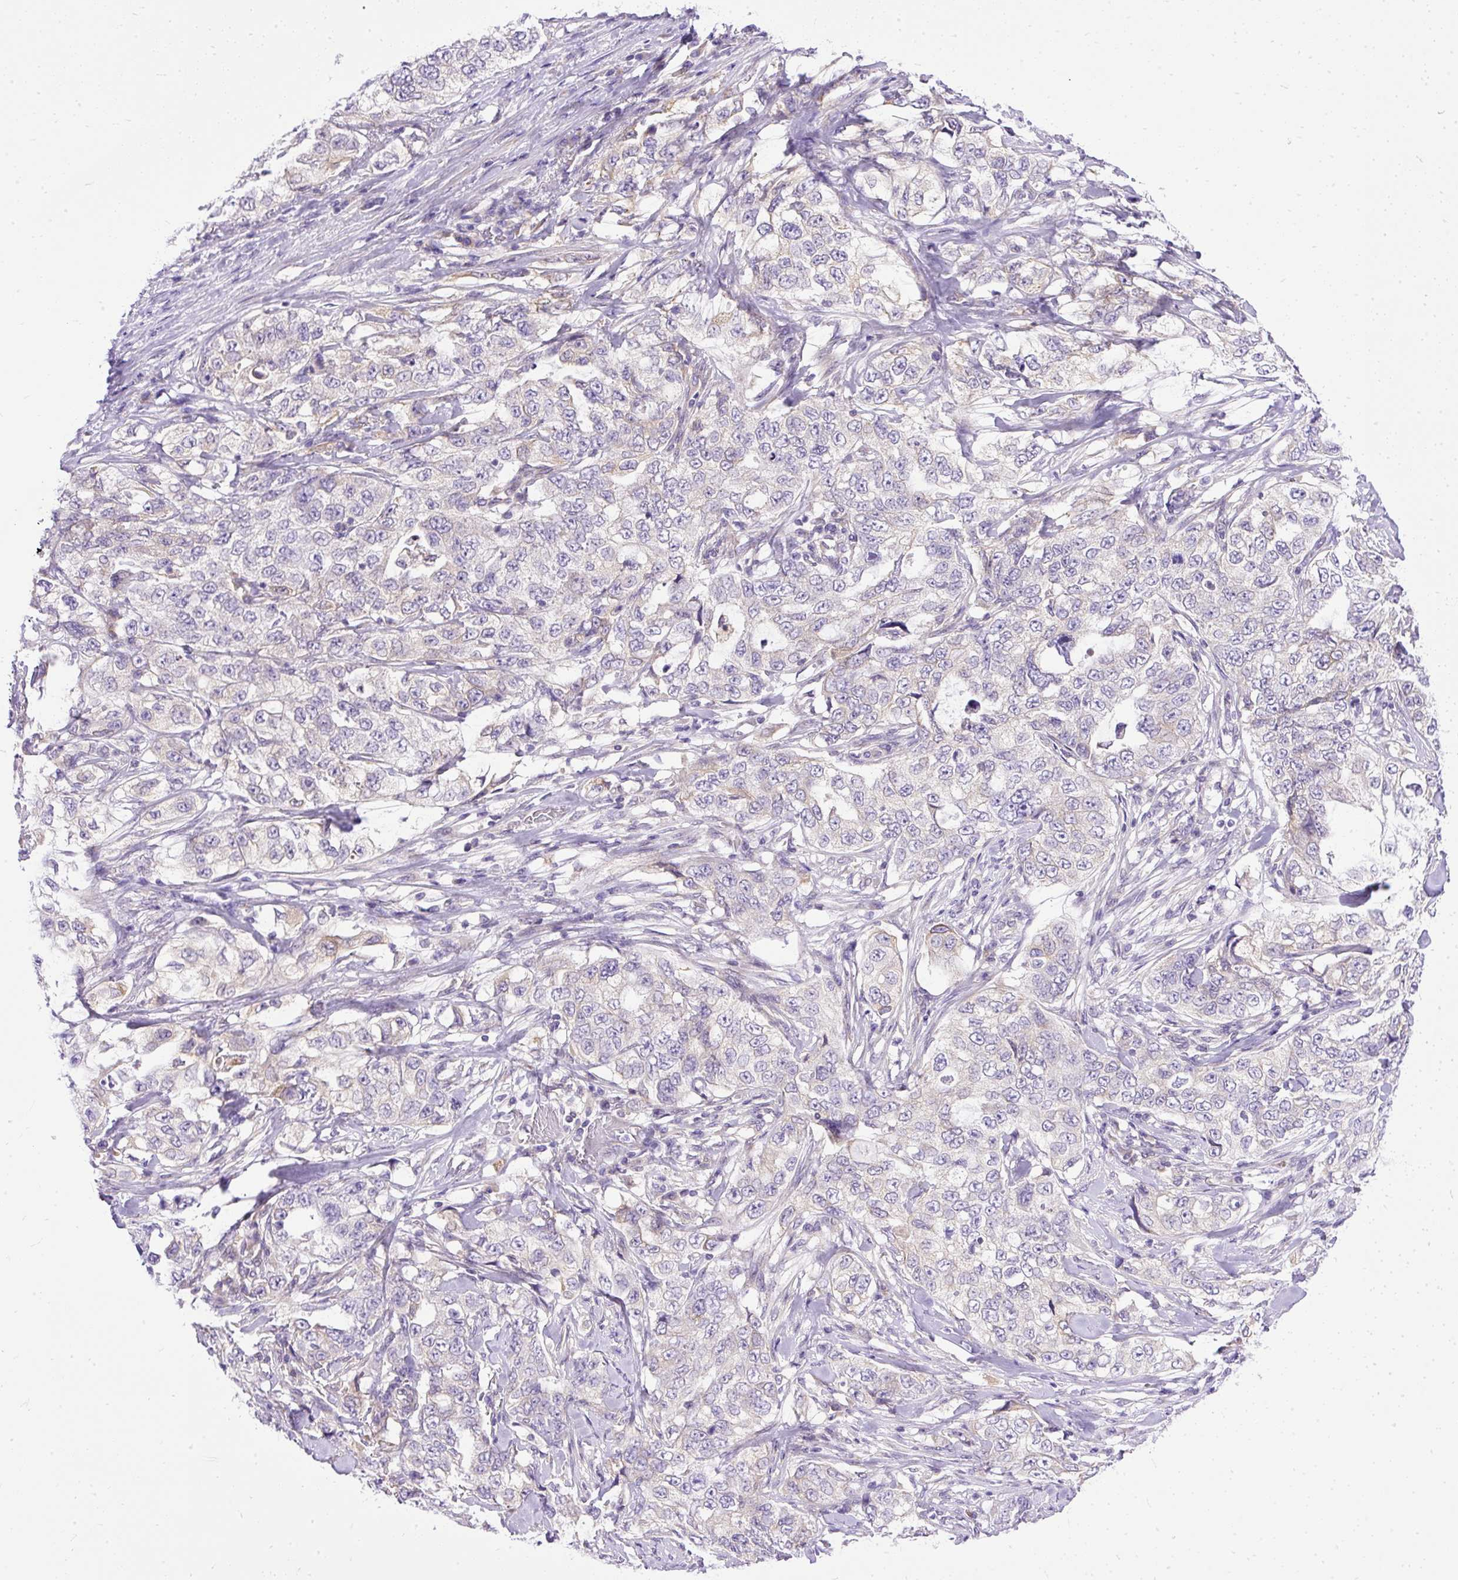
{"staining": {"intensity": "strong", "quantity": "<25%", "location": "cytoplasmic/membranous"}, "tissue": "lung cancer", "cell_type": "Tumor cells", "image_type": "cancer", "snomed": [{"axis": "morphology", "description": "Adenocarcinoma, NOS"}, {"axis": "topography", "description": "Lung"}], "caption": "A high-resolution histopathology image shows IHC staining of lung cancer, which exhibits strong cytoplasmic/membranous staining in approximately <25% of tumor cells.", "gene": "AMFR", "patient": {"sex": "female", "age": 51}}